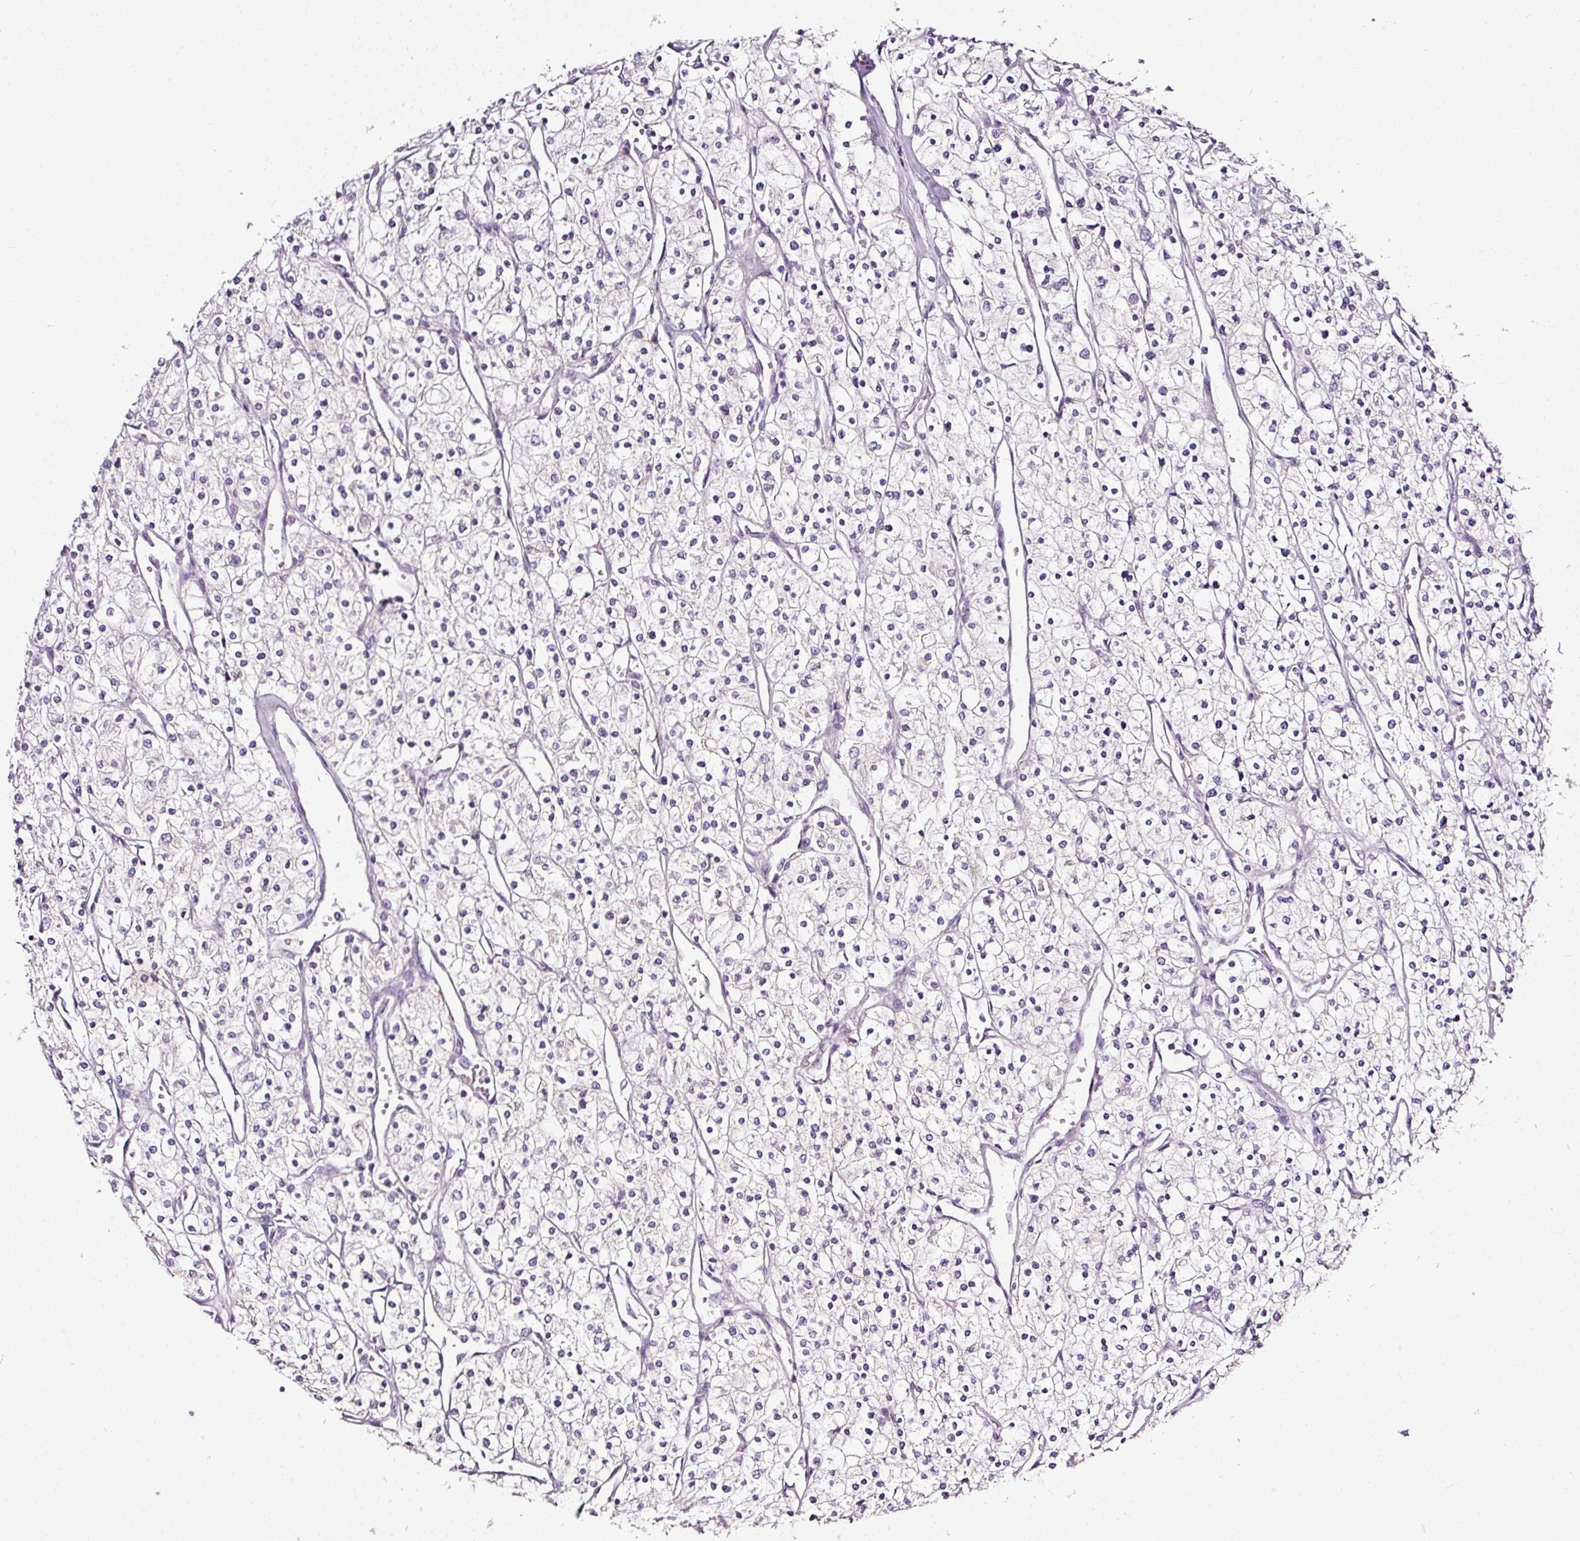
{"staining": {"intensity": "negative", "quantity": "none", "location": "none"}, "tissue": "renal cancer", "cell_type": "Tumor cells", "image_type": "cancer", "snomed": [{"axis": "morphology", "description": "Adenocarcinoma, NOS"}, {"axis": "topography", "description": "Kidney"}], "caption": "This is an immunohistochemistry micrograph of human renal cancer. There is no staining in tumor cells.", "gene": "CYB561A3", "patient": {"sex": "male", "age": 80}}